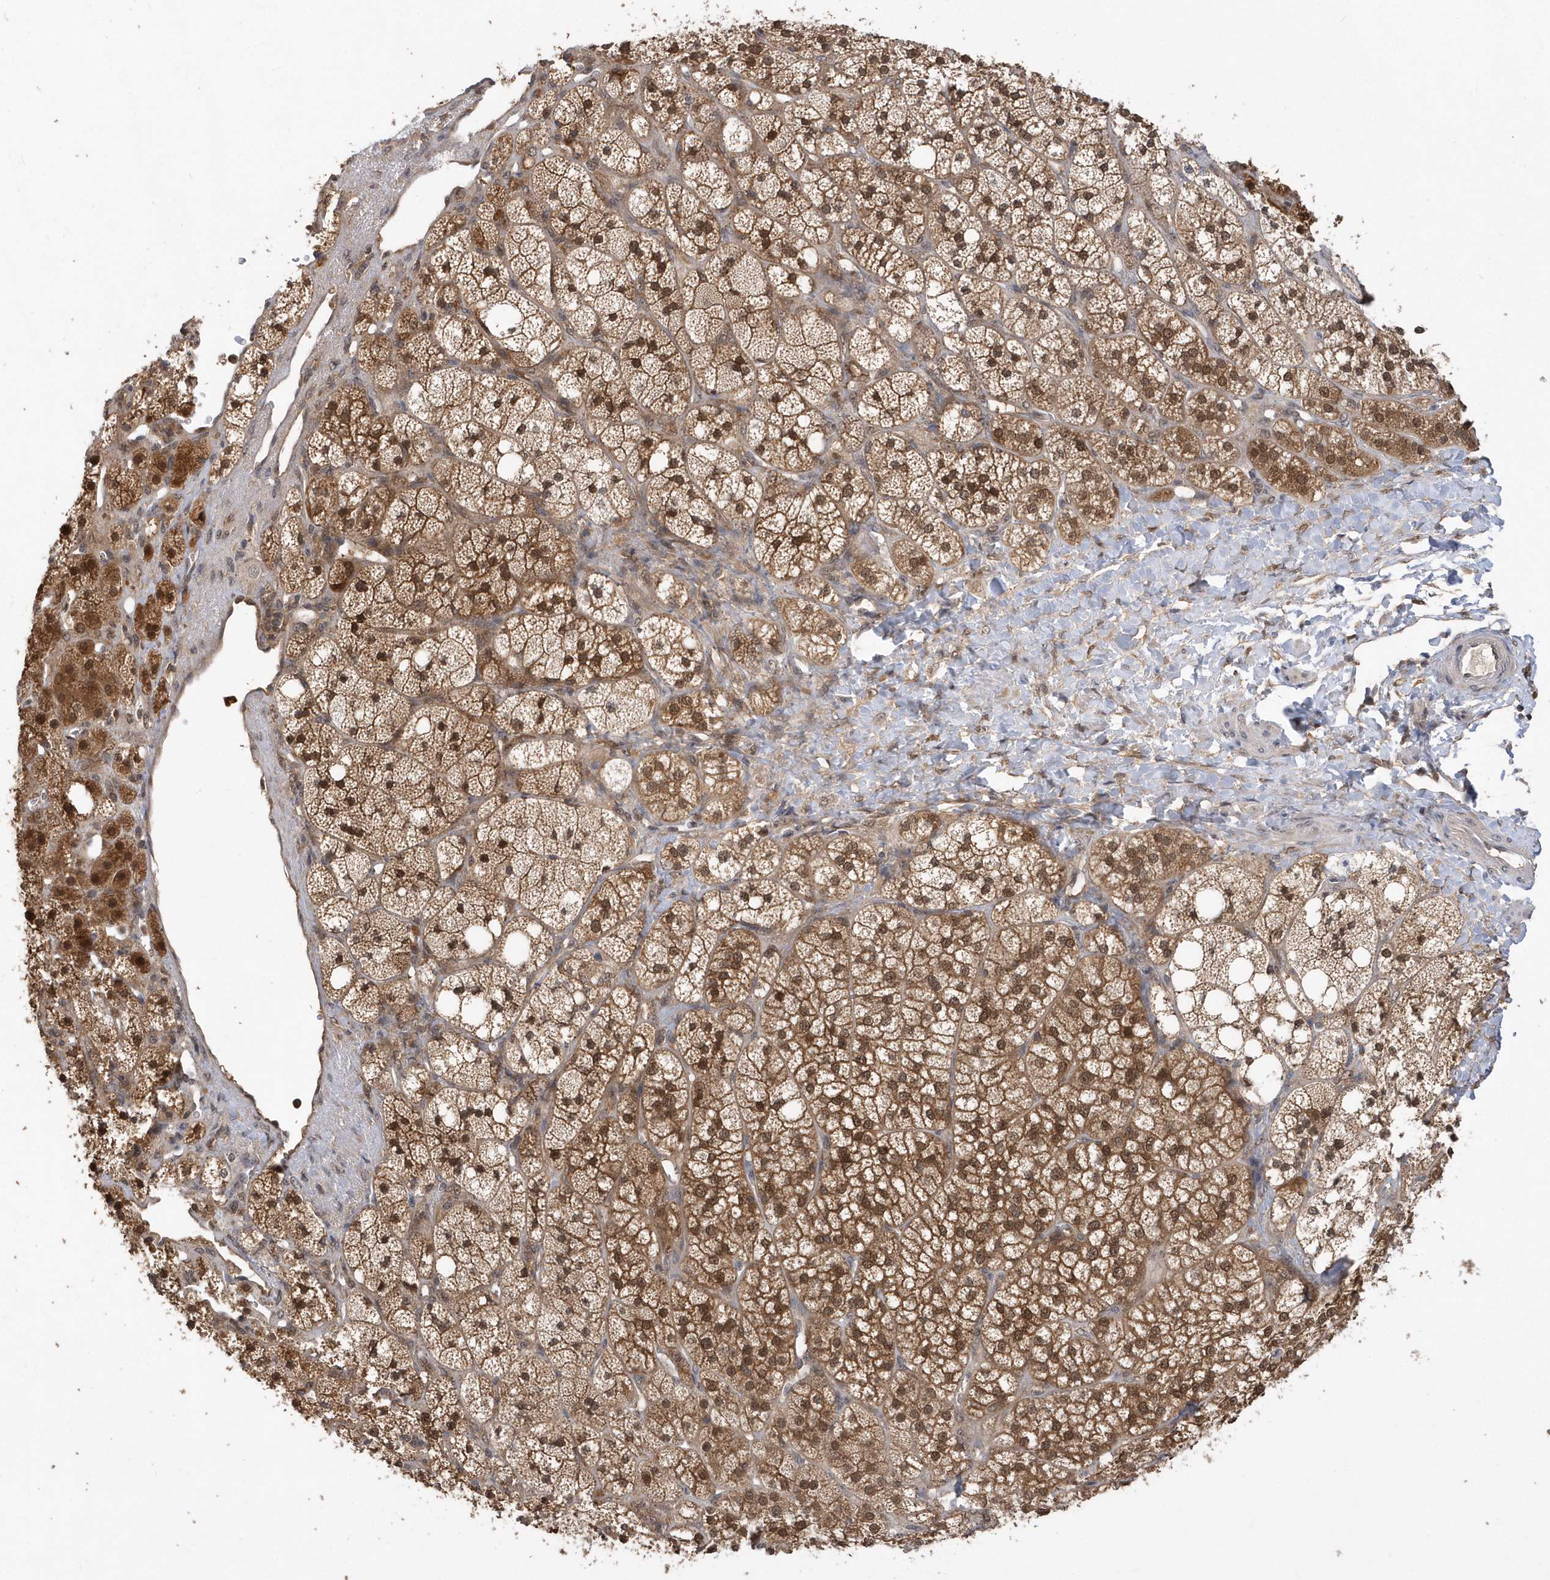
{"staining": {"intensity": "moderate", "quantity": ">75%", "location": "cytoplasmic/membranous,nuclear"}, "tissue": "adrenal gland", "cell_type": "Glandular cells", "image_type": "normal", "snomed": [{"axis": "morphology", "description": "Normal tissue, NOS"}, {"axis": "topography", "description": "Adrenal gland"}], "caption": "The micrograph displays immunohistochemical staining of unremarkable adrenal gland. There is moderate cytoplasmic/membranous,nuclear expression is appreciated in approximately >75% of glandular cells.", "gene": "RPEL1", "patient": {"sex": "male", "age": 61}}